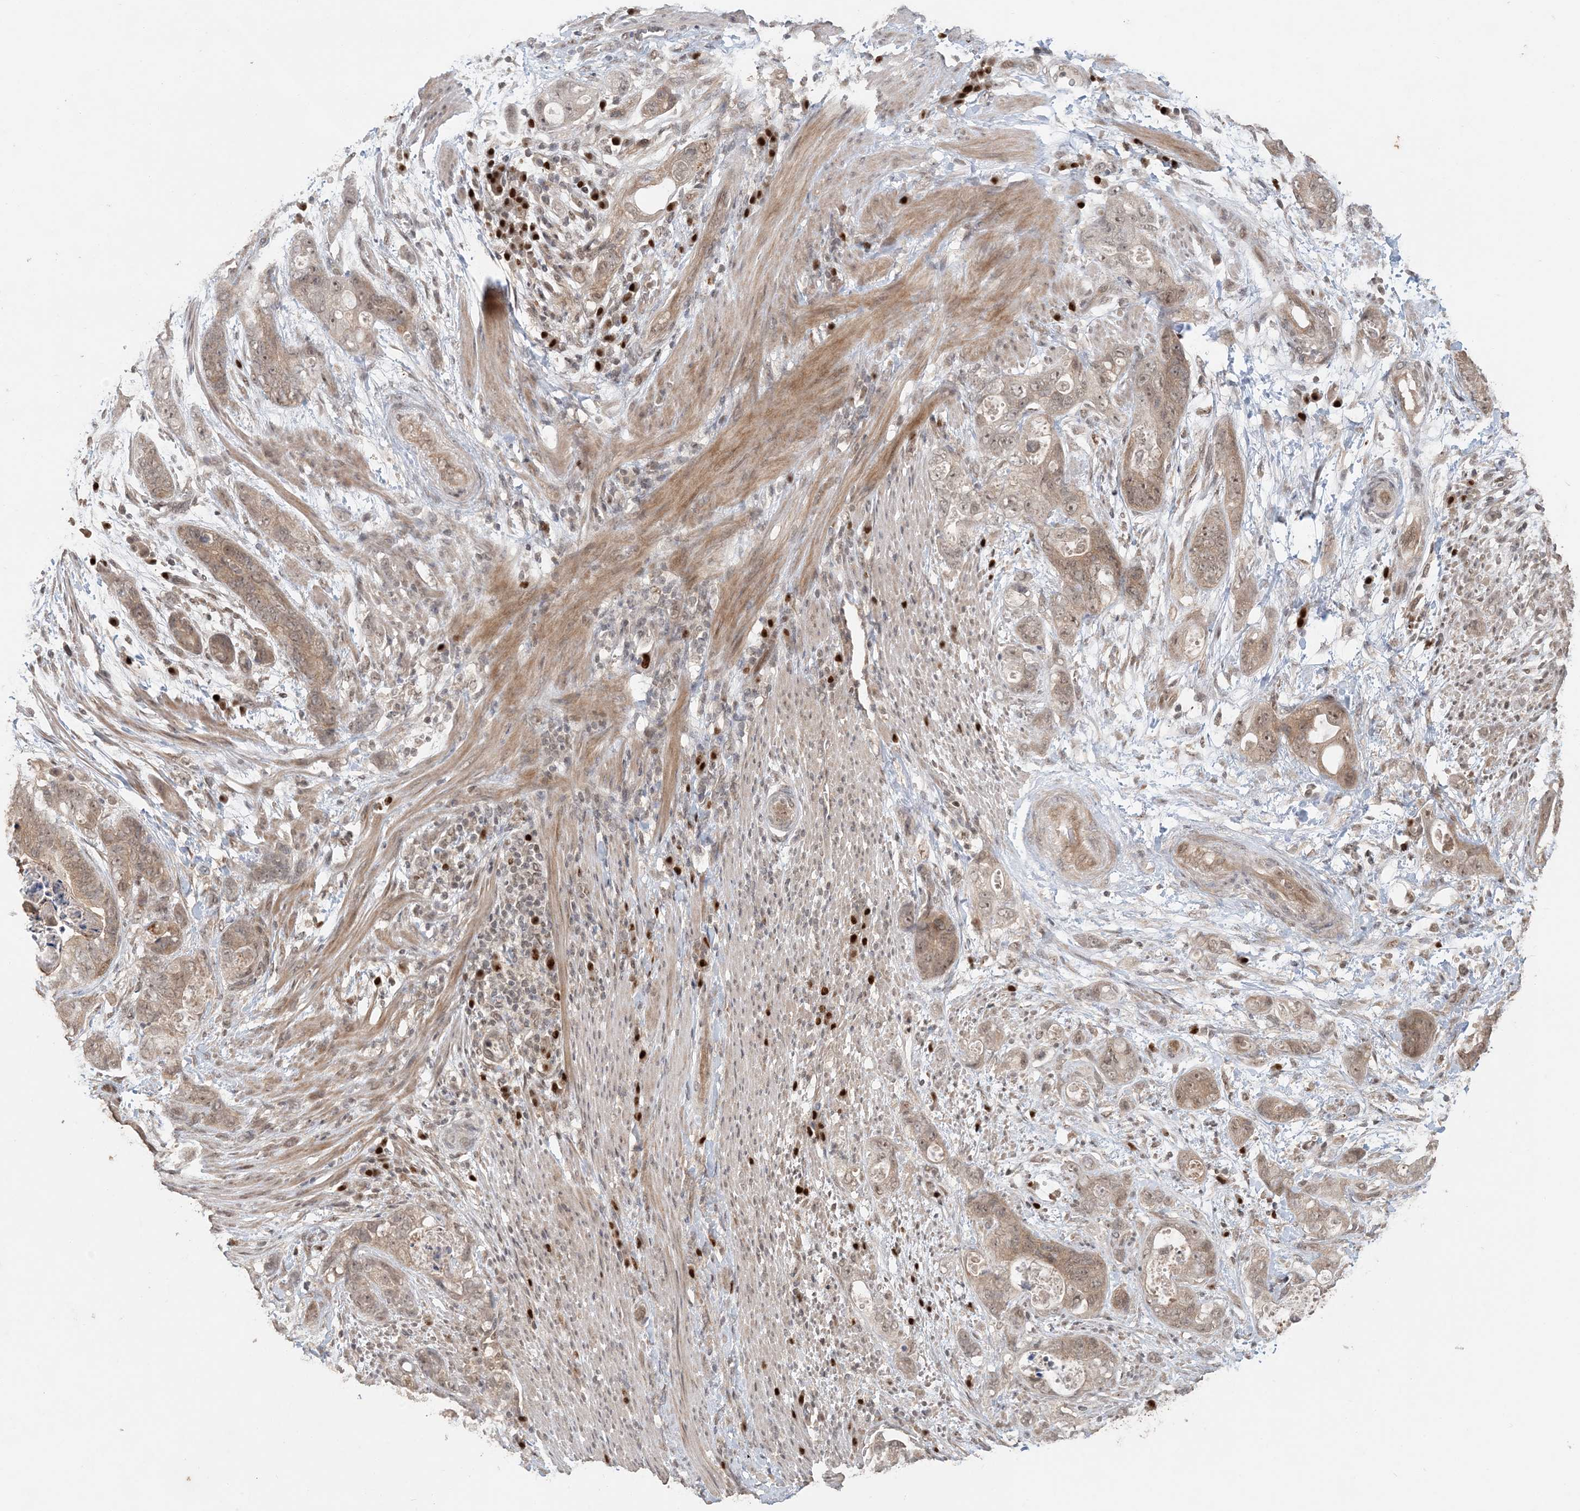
{"staining": {"intensity": "weak", "quantity": ">75%", "location": "cytoplasmic/membranous,nuclear"}, "tissue": "stomach cancer", "cell_type": "Tumor cells", "image_type": "cancer", "snomed": [{"axis": "morphology", "description": "Adenocarcinoma, NOS"}, {"axis": "topography", "description": "Stomach"}], "caption": "Tumor cells demonstrate low levels of weak cytoplasmic/membranous and nuclear expression in approximately >75% of cells in stomach cancer.", "gene": "ATP13A2", "patient": {"sex": "female", "age": 89}}